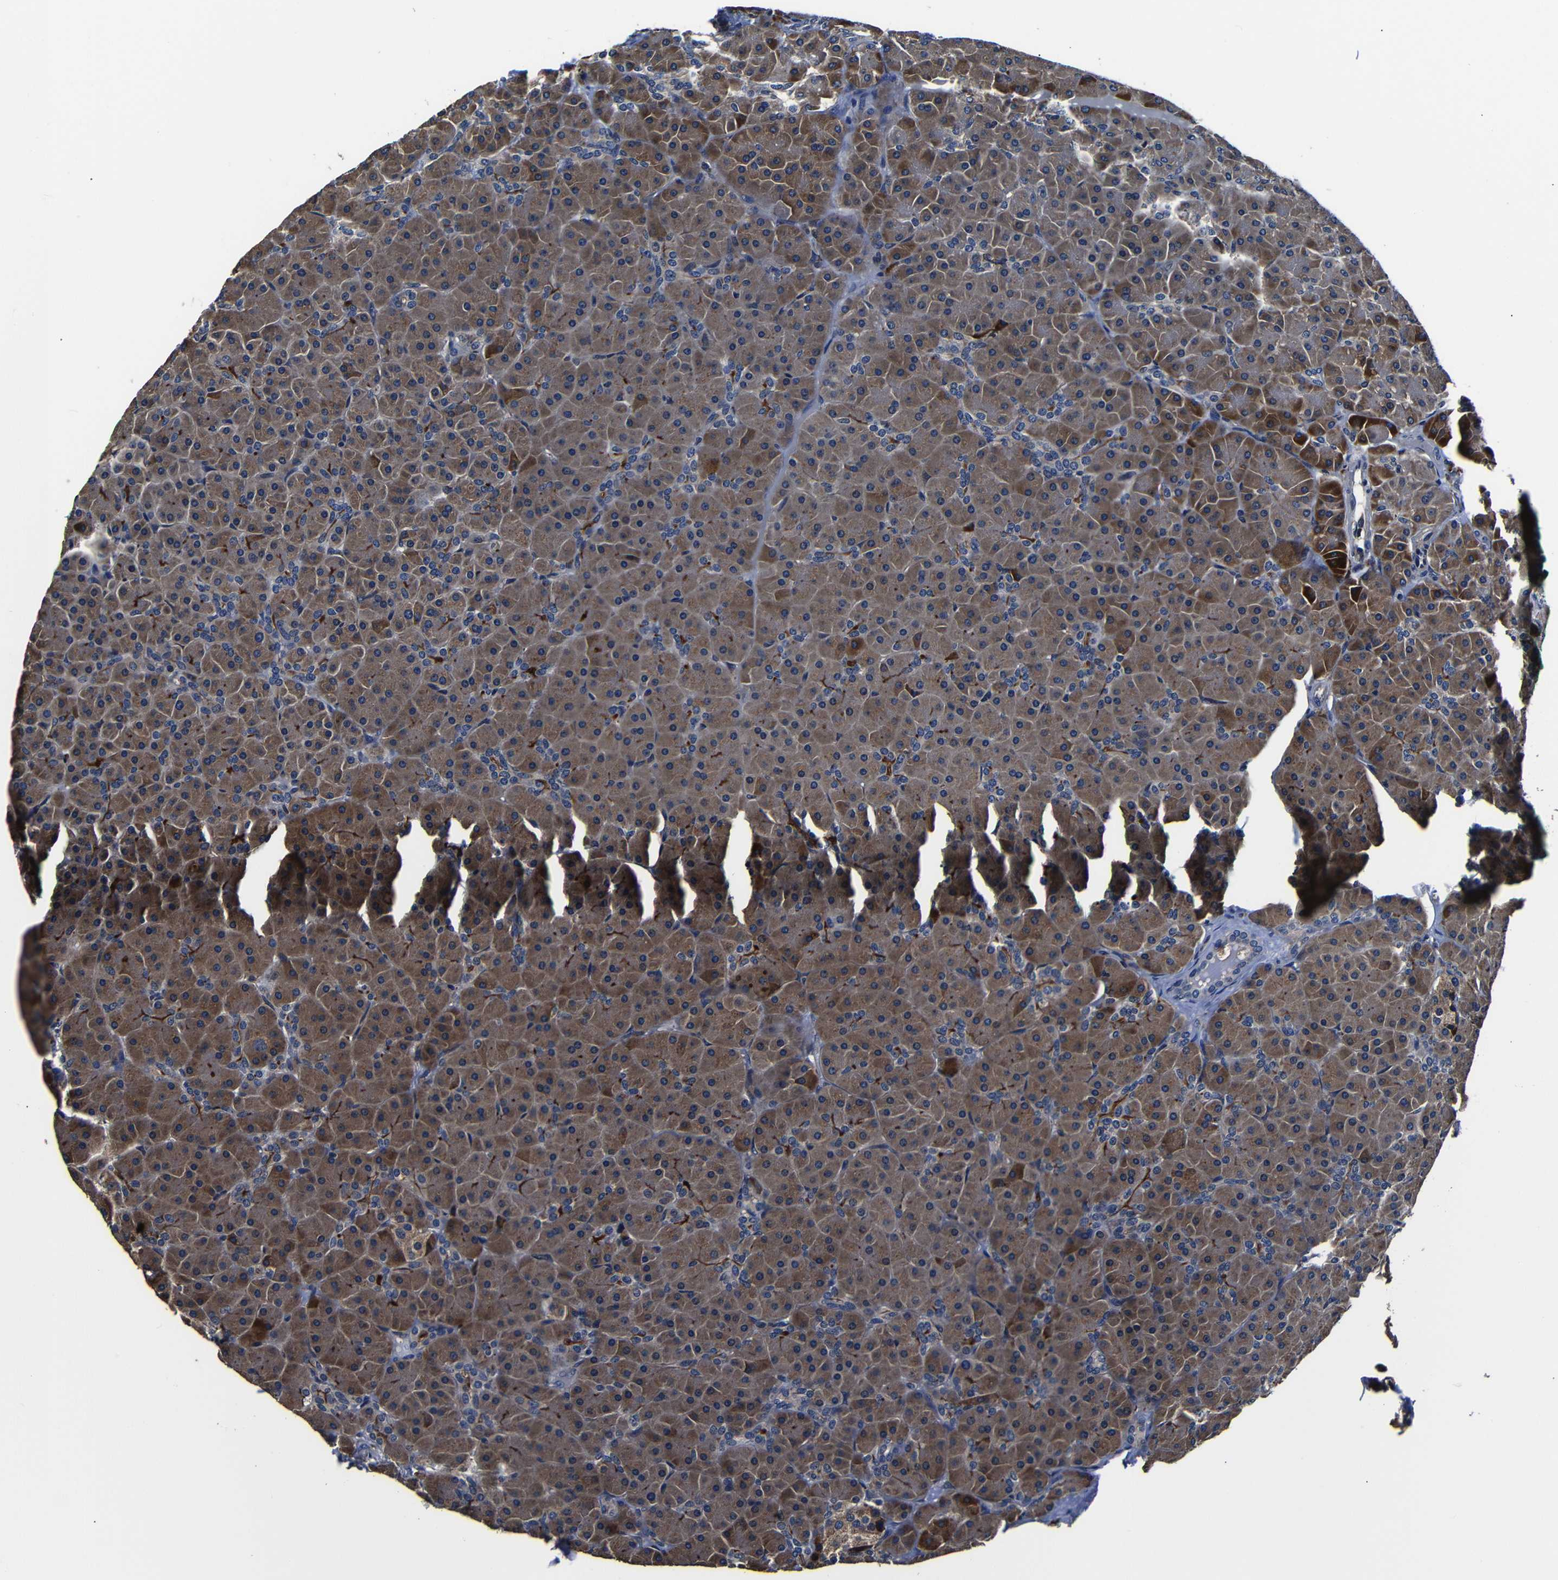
{"staining": {"intensity": "strong", "quantity": ">75%", "location": "cytoplasmic/membranous"}, "tissue": "pancreas", "cell_type": "Exocrine glandular cells", "image_type": "normal", "snomed": [{"axis": "morphology", "description": "Normal tissue, NOS"}, {"axis": "topography", "description": "Pancreas"}], "caption": "The immunohistochemical stain highlights strong cytoplasmic/membranous expression in exocrine glandular cells of benign pancreas.", "gene": "SCN9A", "patient": {"sex": "male", "age": 66}}